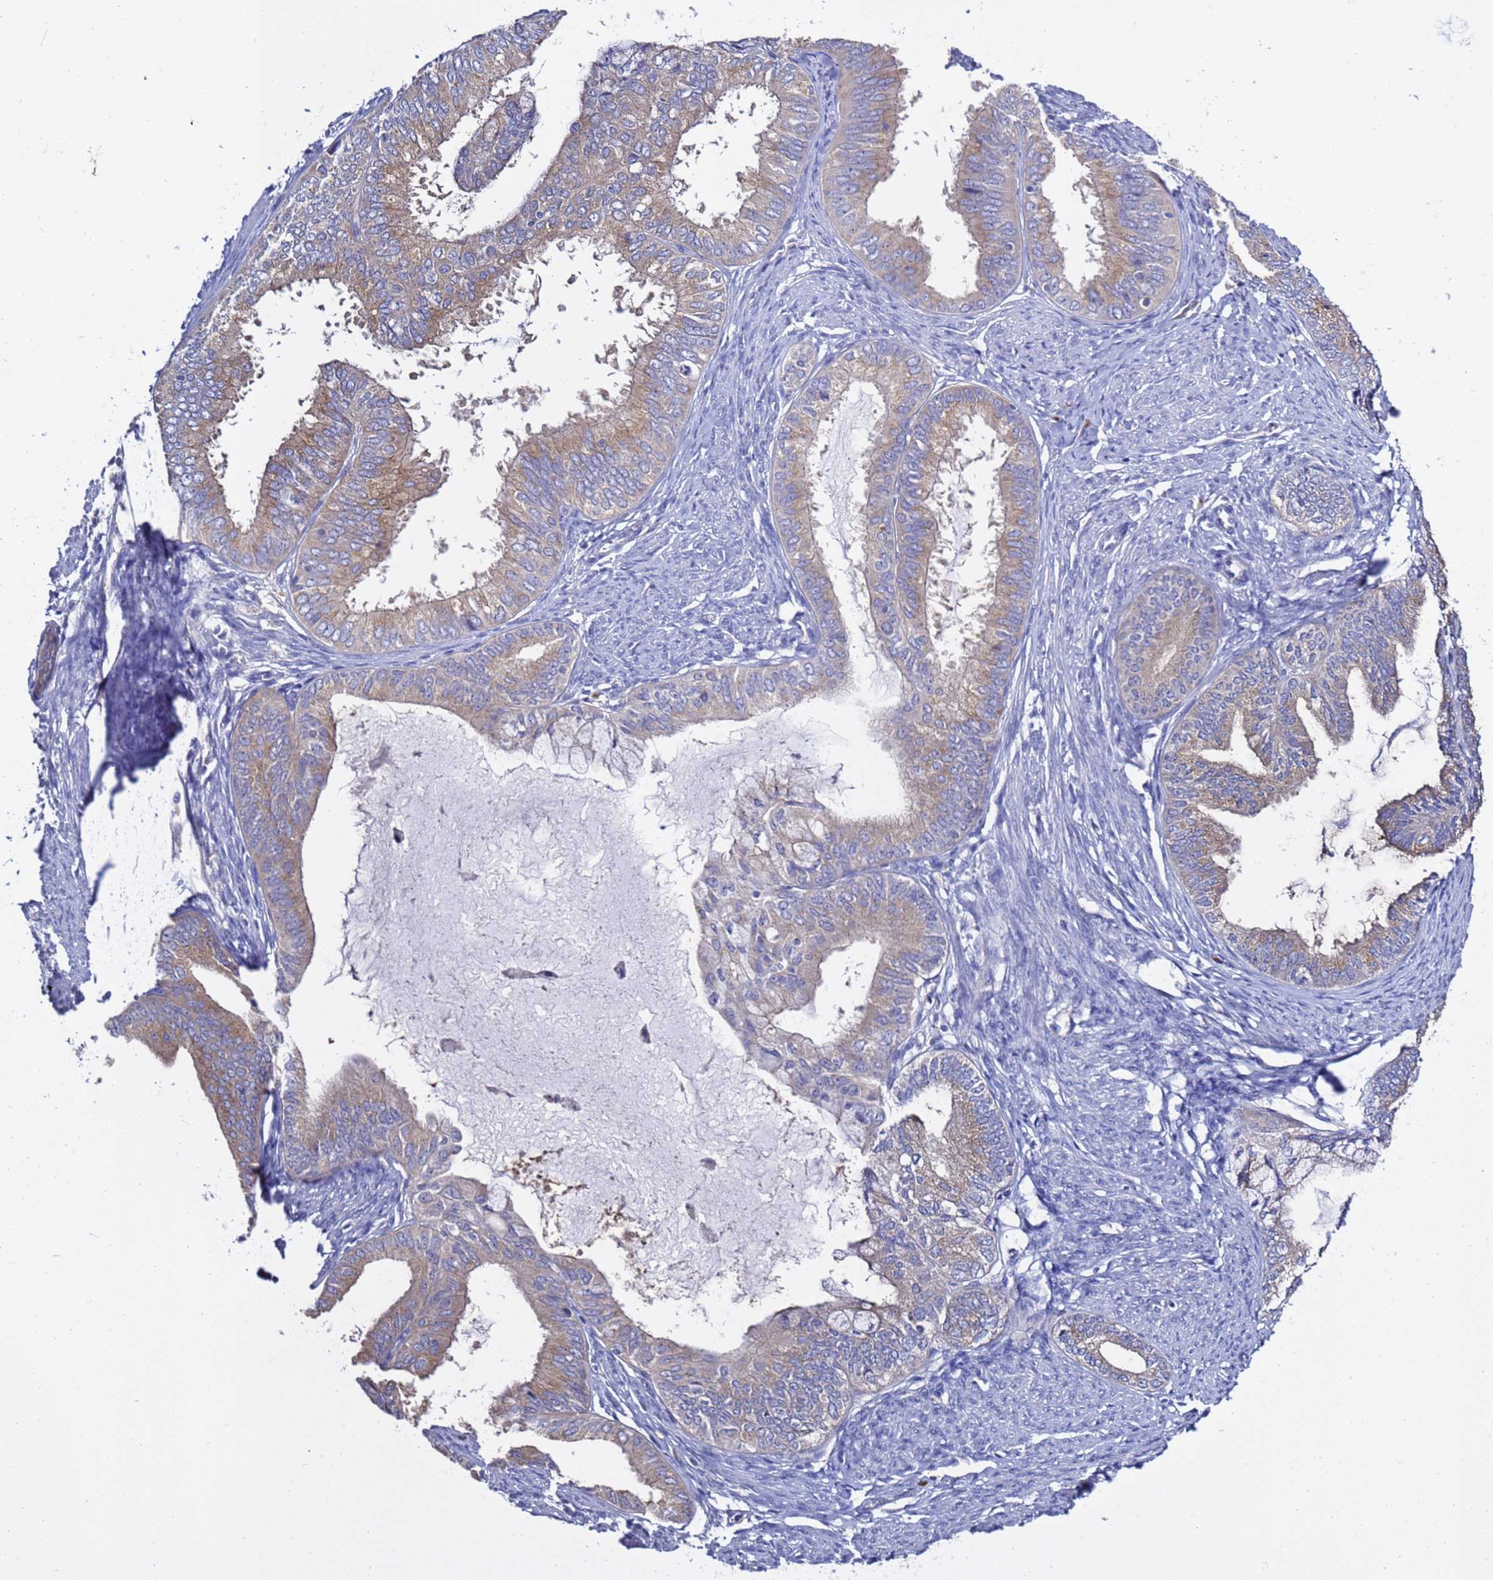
{"staining": {"intensity": "weak", "quantity": ">75%", "location": "cytoplasmic/membranous"}, "tissue": "endometrial cancer", "cell_type": "Tumor cells", "image_type": "cancer", "snomed": [{"axis": "morphology", "description": "Adenocarcinoma, NOS"}, {"axis": "topography", "description": "Endometrium"}], "caption": "This photomicrograph demonstrates immunohistochemistry staining of endometrial cancer, with low weak cytoplasmic/membranous expression in about >75% of tumor cells.", "gene": "ANAPC1", "patient": {"sex": "female", "age": 86}}